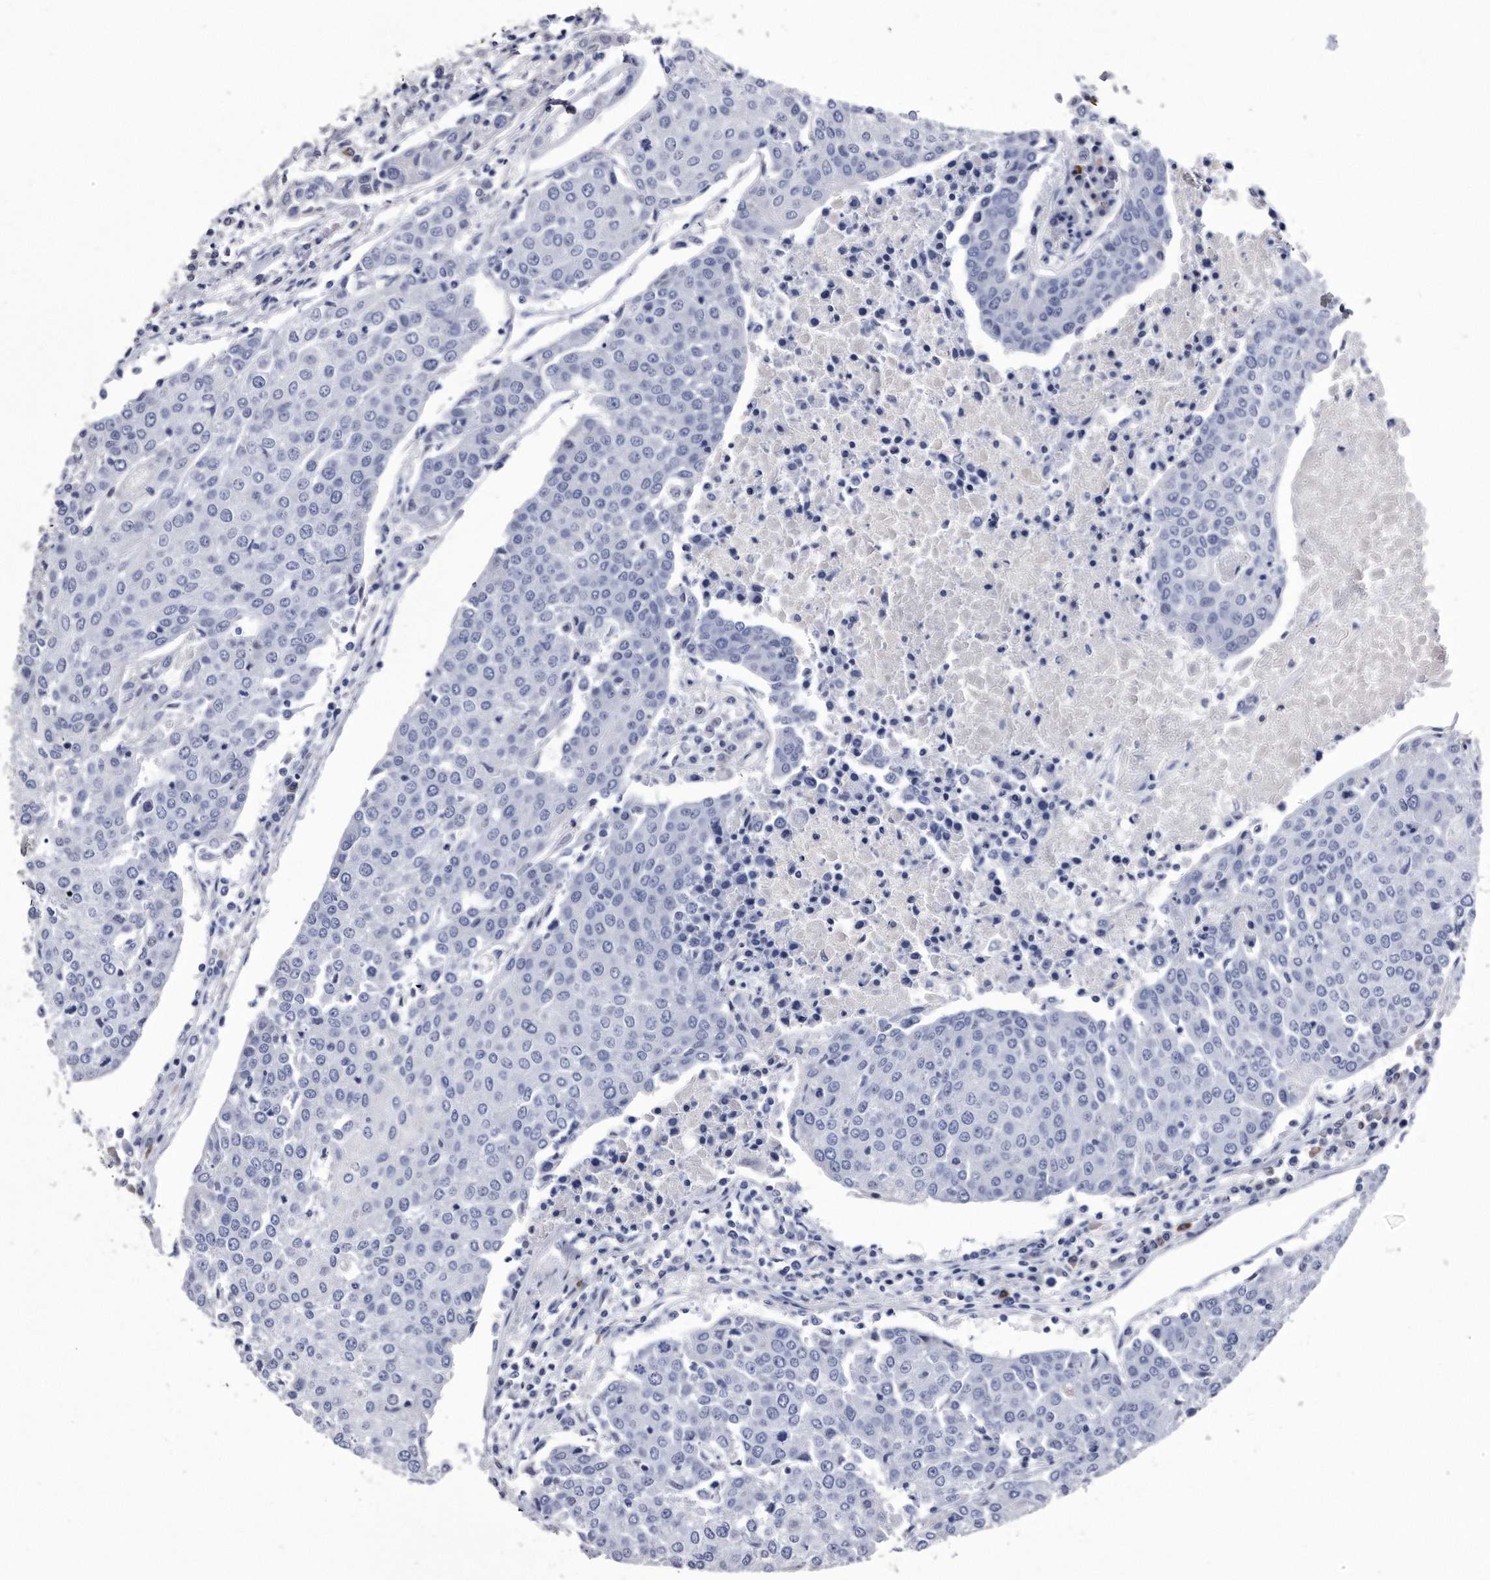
{"staining": {"intensity": "negative", "quantity": "none", "location": "none"}, "tissue": "urothelial cancer", "cell_type": "Tumor cells", "image_type": "cancer", "snomed": [{"axis": "morphology", "description": "Urothelial carcinoma, High grade"}, {"axis": "topography", "description": "Urinary bladder"}], "caption": "IHC photomicrograph of neoplastic tissue: urothelial carcinoma (high-grade) stained with DAB displays no significant protein staining in tumor cells.", "gene": "KCTD8", "patient": {"sex": "female", "age": 85}}